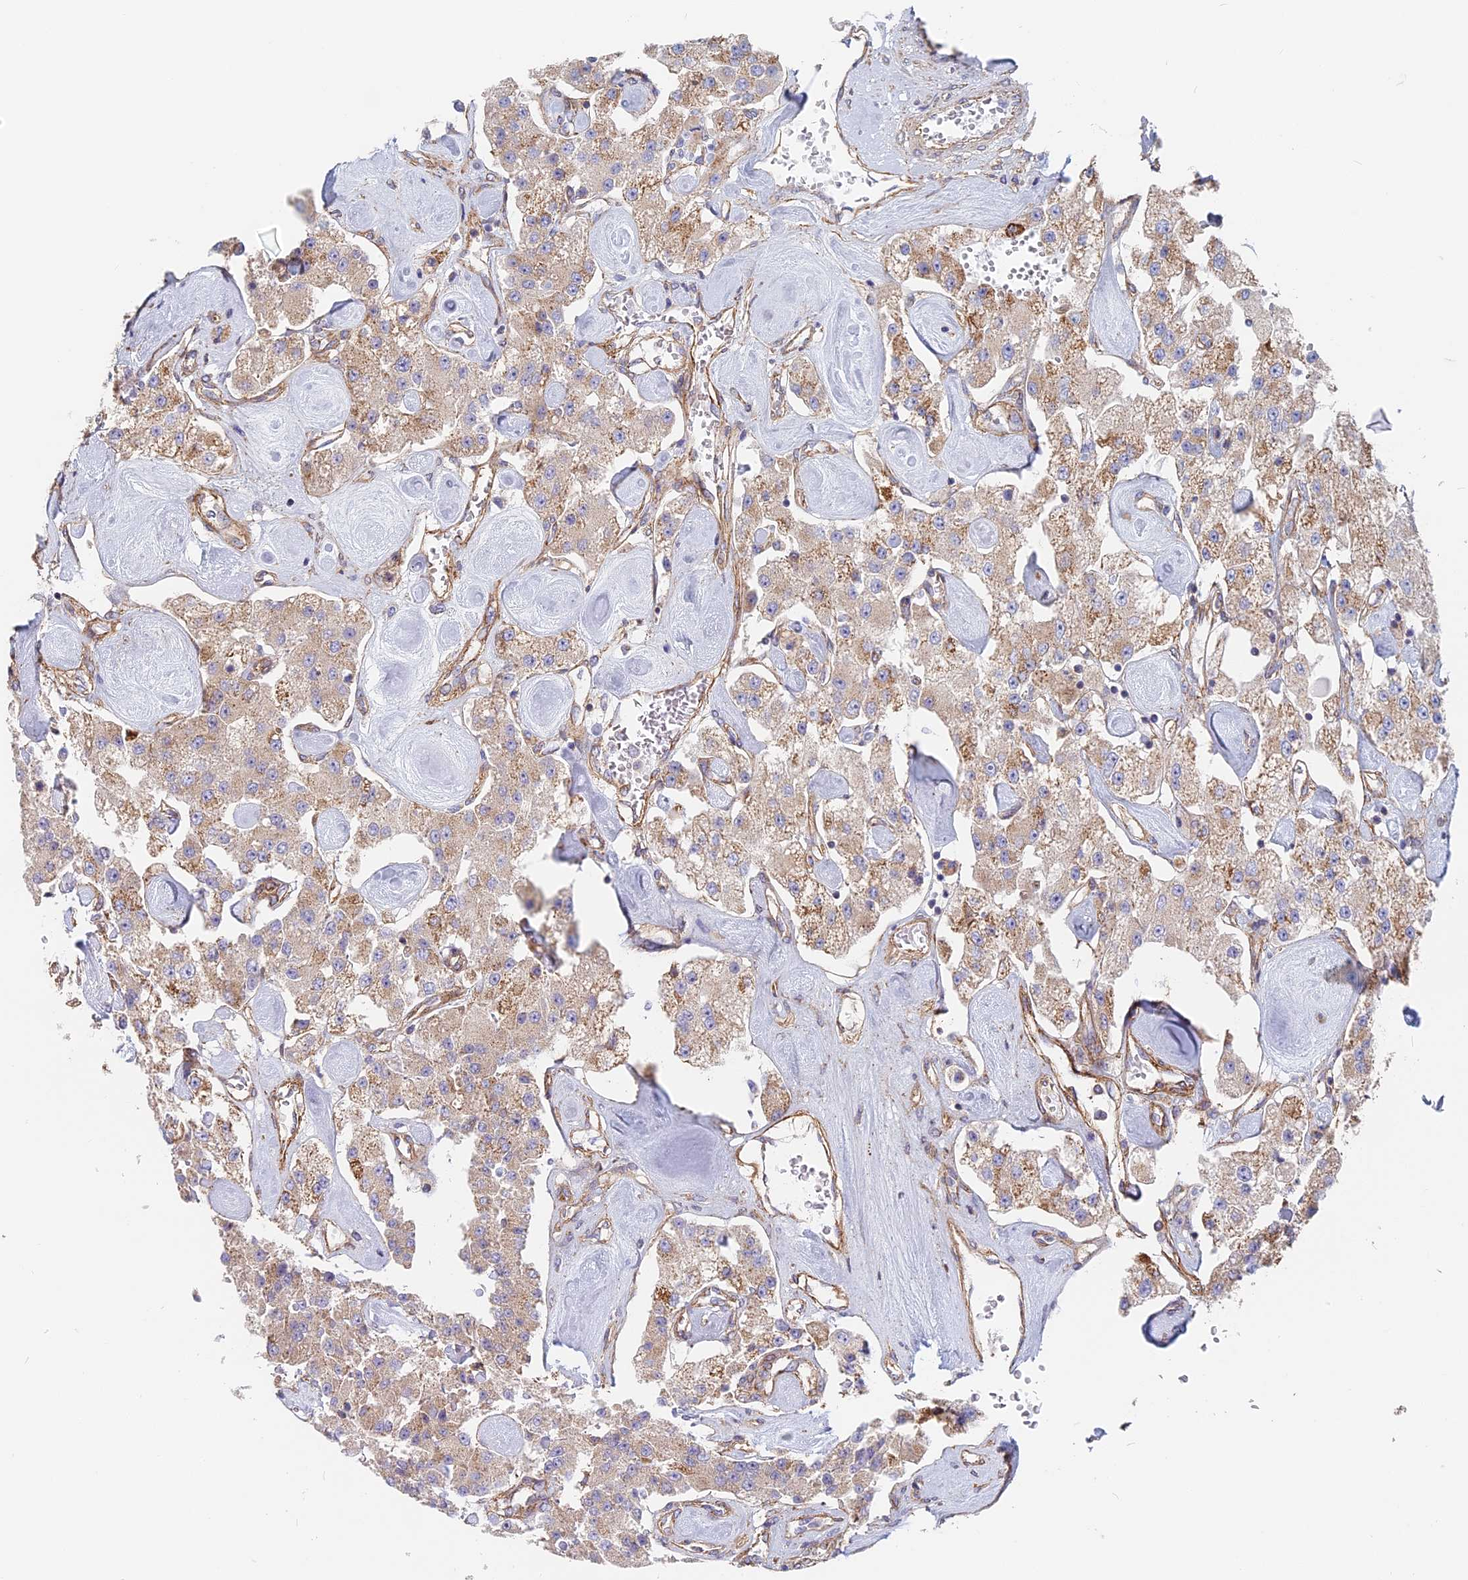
{"staining": {"intensity": "moderate", "quantity": "<25%", "location": "cytoplasmic/membranous"}, "tissue": "carcinoid", "cell_type": "Tumor cells", "image_type": "cancer", "snomed": [{"axis": "morphology", "description": "Carcinoid, malignant, NOS"}, {"axis": "topography", "description": "Pancreas"}], "caption": "Carcinoid stained for a protein exhibits moderate cytoplasmic/membranous positivity in tumor cells.", "gene": "DDA1", "patient": {"sex": "male", "age": 41}}